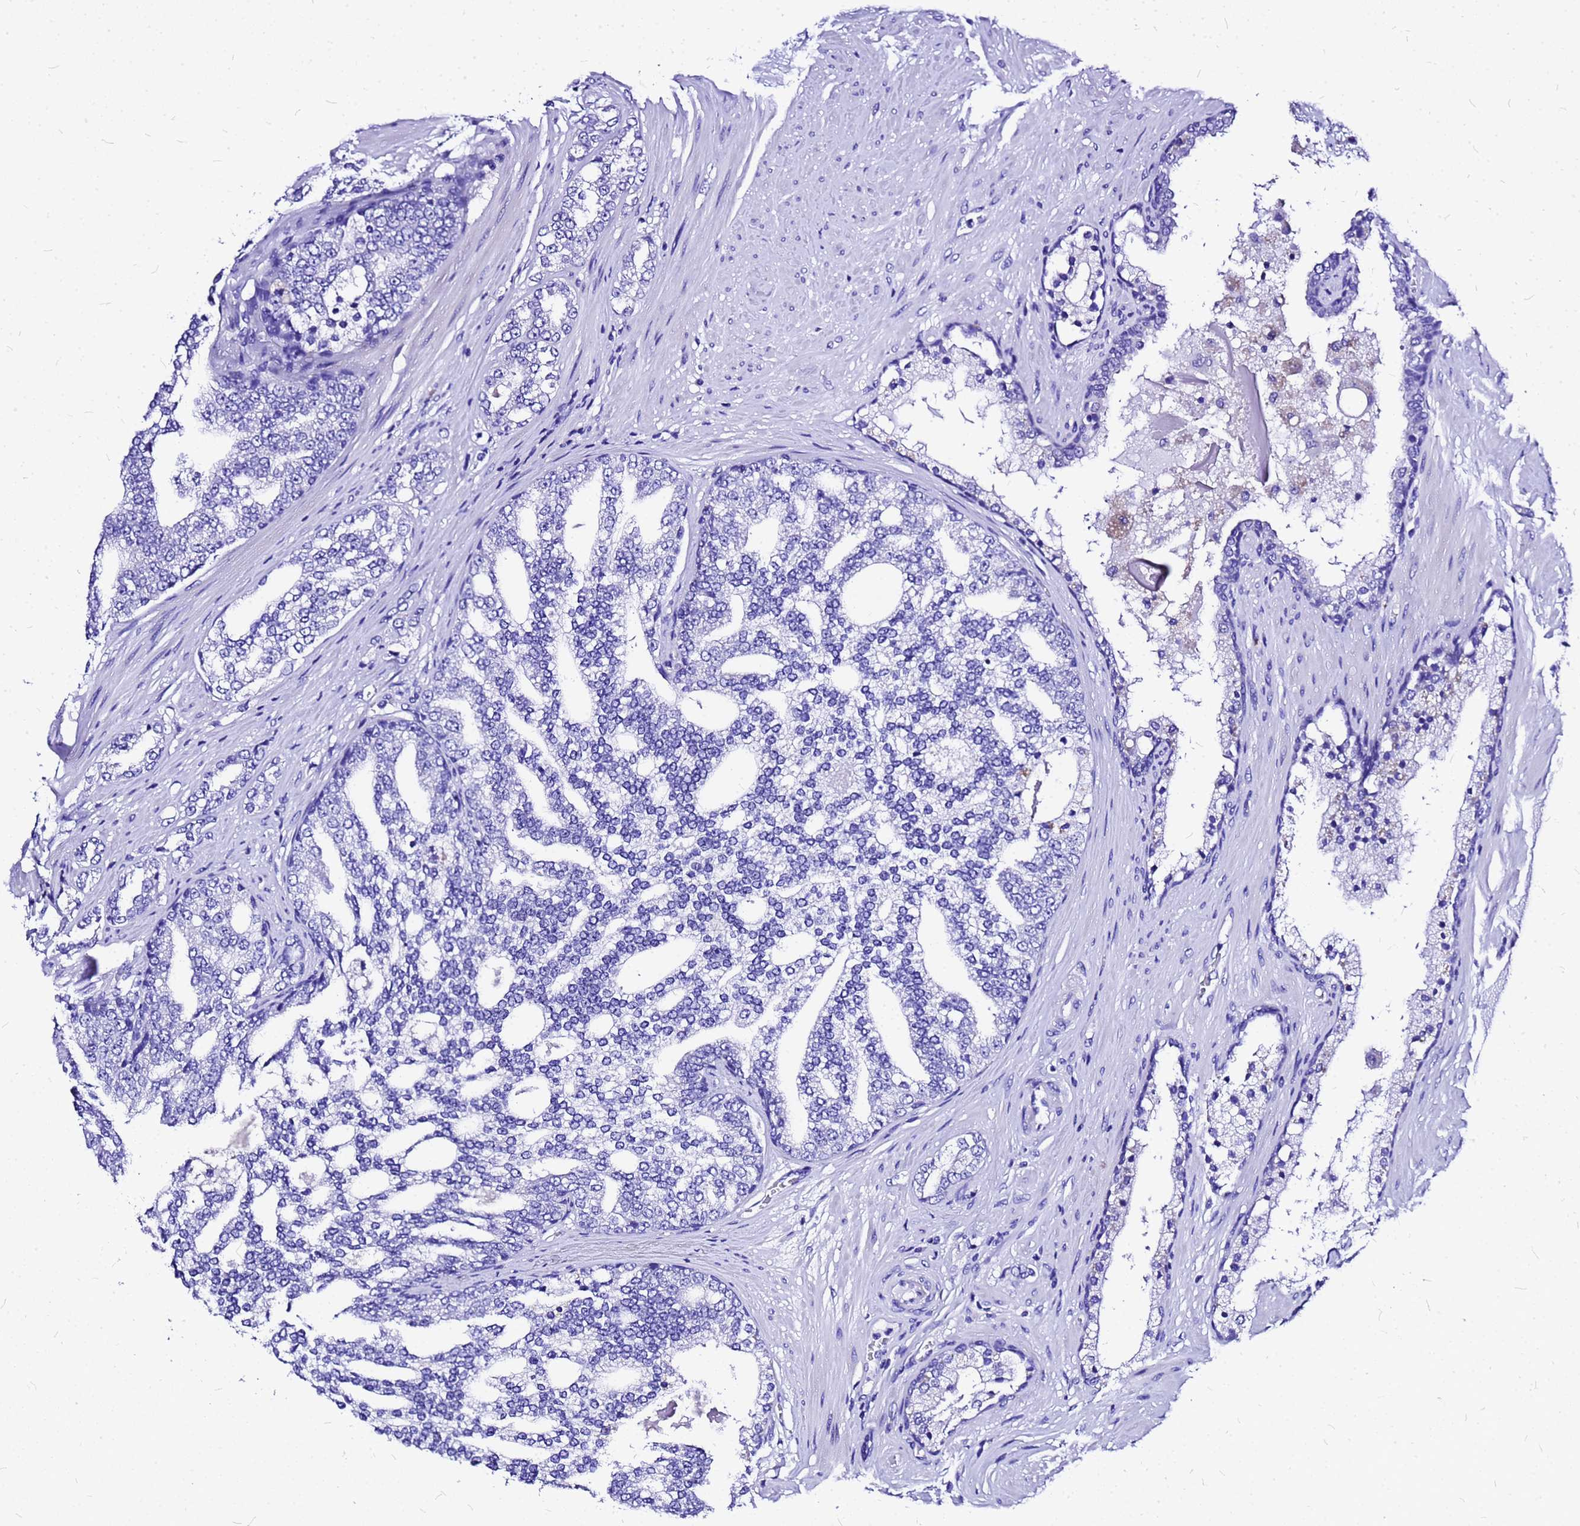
{"staining": {"intensity": "negative", "quantity": "none", "location": "none"}, "tissue": "prostate cancer", "cell_type": "Tumor cells", "image_type": "cancer", "snomed": [{"axis": "morphology", "description": "Adenocarcinoma, High grade"}, {"axis": "topography", "description": "Prostate"}], "caption": "Prostate high-grade adenocarcinoma was stained to show a protein in brown. There is no significant positivity in tumor cells. The staining was performed using DAB to visualize the protein expression in brown, while the nuclei were stained in blue with hematoxylin (Magnification: 20x).", "gene": "HERC4", "patient": {"sex": "male", "age": 64}}